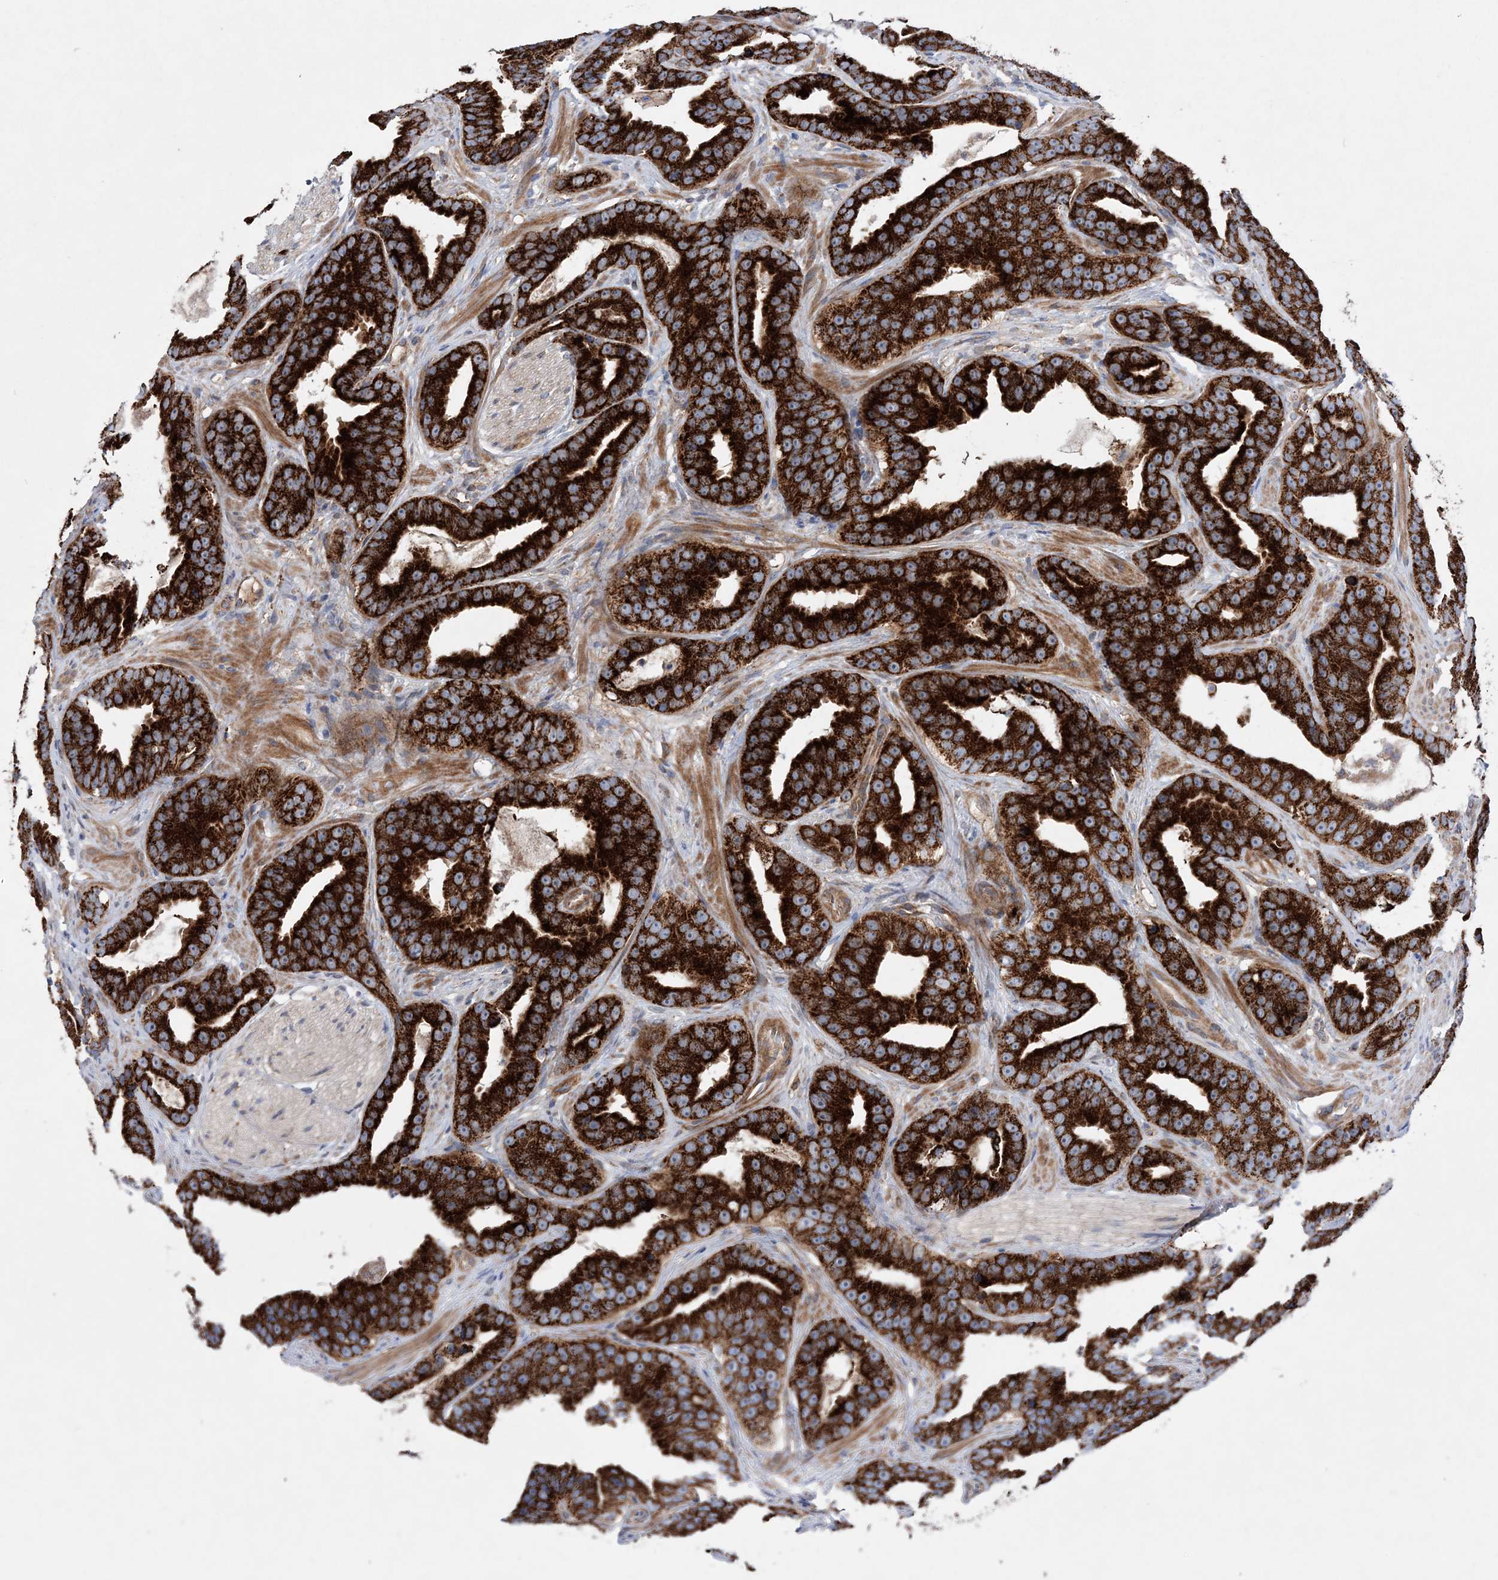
{"staining": {"intensity": "strong", "quantity": ">75%", "location": "cytoplasmic/membranous"}, "tissue": "prostate cancer", "cell_type": "Tumor cells", "image_type": "cancer", "snomed": [{"axis": "morphology", "description": "Adenocarcinoma, Low grade"}, {"axis": "topography", "description": "Prostate"}], "caption": "A high-resolution histopathology image shows immunohistochemistry (IHC) staining of prostate cancer, which exhibits strong cytoplasmic/membranous expression in approximately >75% of tumor cells.", "gene": "NGLY1", "patient": {"sex": "male", "age": 59}}